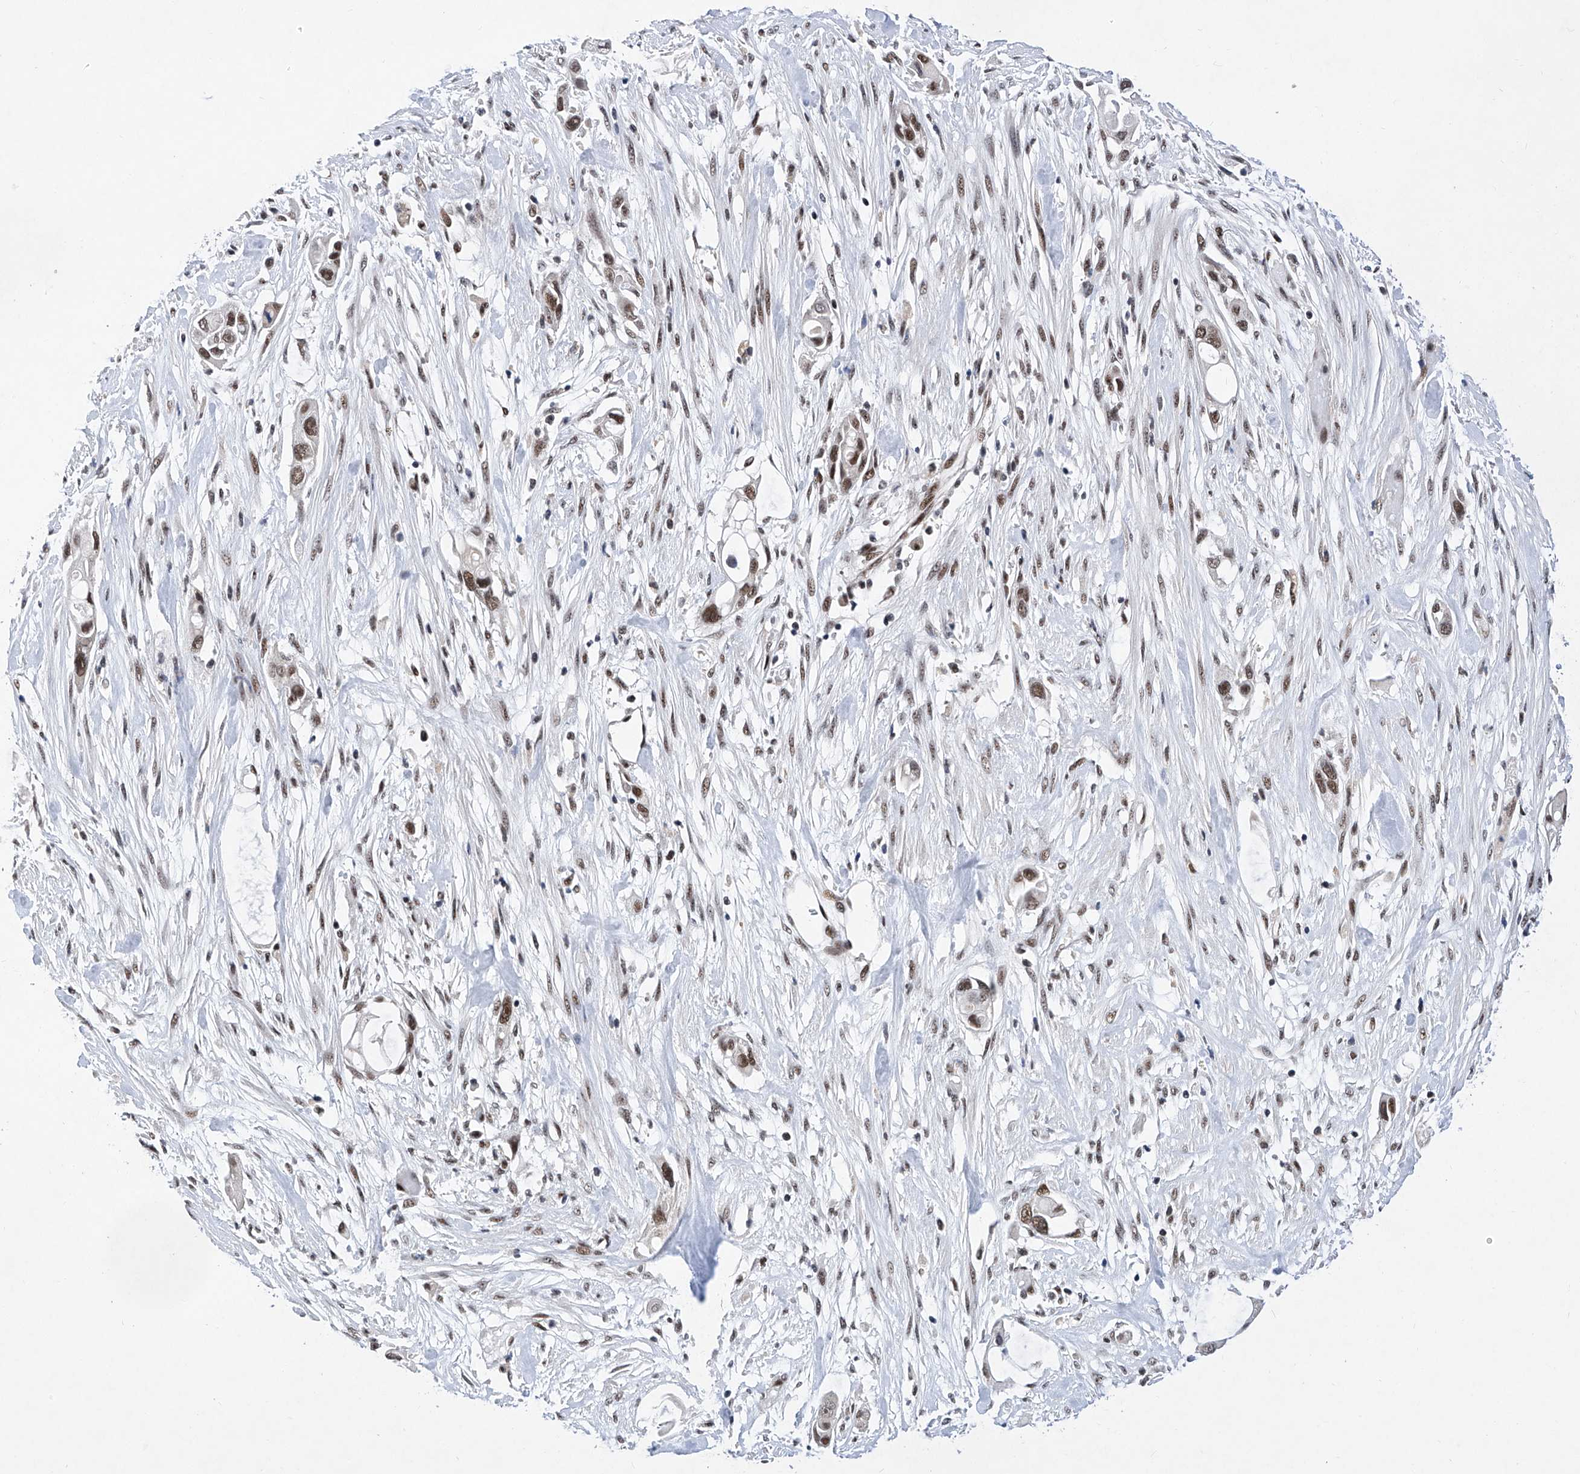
{"staining": {"intensity": "moderate", "quantity": ">75%", "location": "nuclear"}, "tissue": "pancreatic cancer", "cell_type": "Tumor cells", "image_type": "cancer", "snomed": [{"axis": "morphology", "description": "Adenocarcinoma, NOS"}, {"axis": "topography", "description": "Pancreas"}], "caption": "A brown stain labels moderate nuclear expression of a protein in pancreatic cancer (adenocarcinoma) tumor cells.", "gene": "RAD54L", "patient": {"sex": "female", "age": 60}}